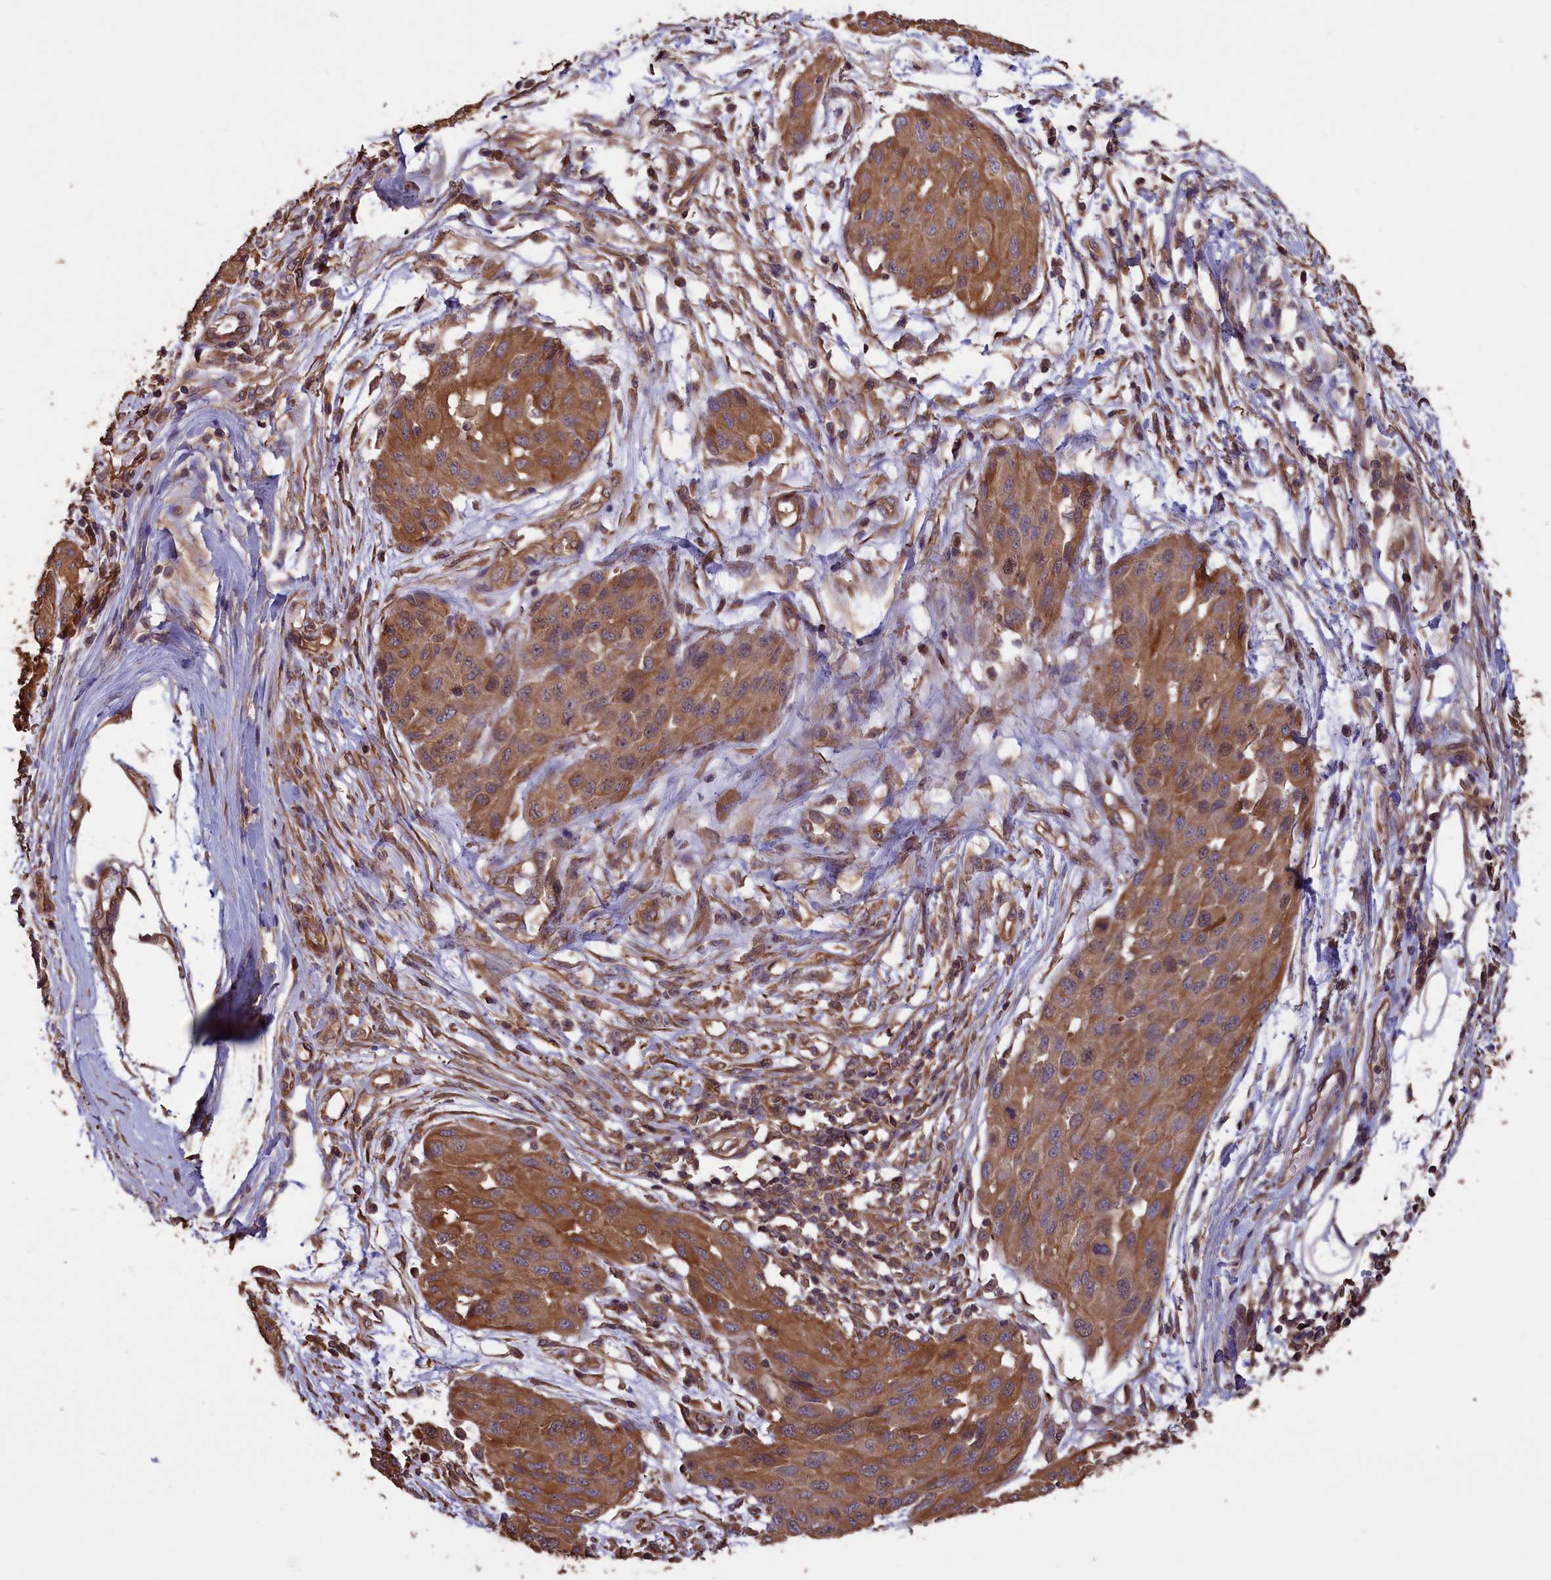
{"staining": {"intensity": "moderate", "quantity": ">75%", "location": "cytoplasmic/membranous"}, "tissue": "melanoma", "cell_type": "Tumor cells", "image_type": "cancer", "snomed": [{"axis": "morphology", "description": "Normal tissue, NOS"}, {"axis": "morphology", "description": "Malignant melanoma, NOS"}, {"axis": "topography", "description": "Skin"}], "caption": "High-magnification brightfield microscopy of malignant melanoma stained with DAB (brown) and counterstained with hematoxylin (blue). tumor cells exhibit moderate cytoplasmic/membranous positivity is present in approximately>75% of cells.", "gene": "DAPK3", "patient": {"sex": "male", "age": 62}}